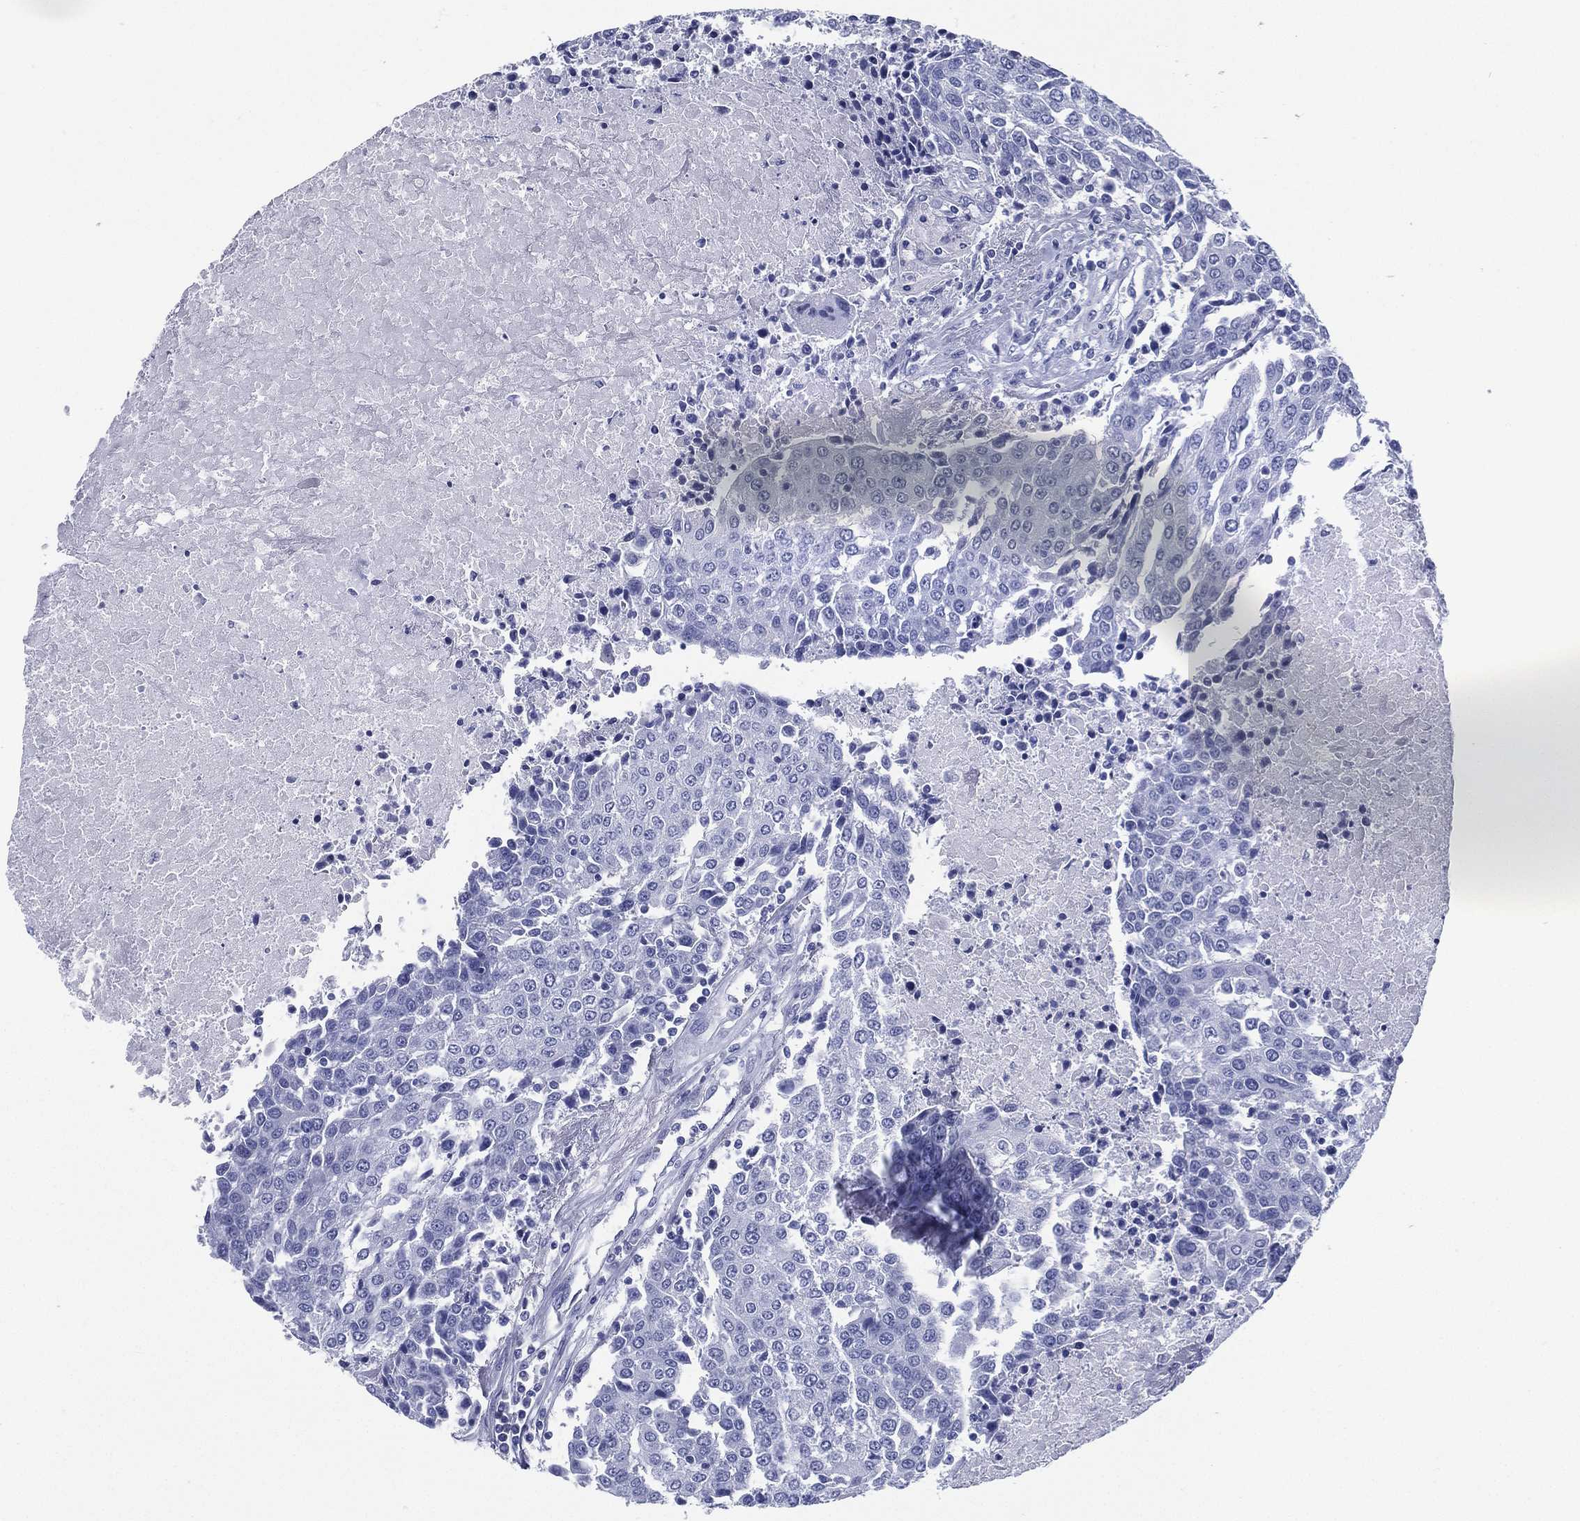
{"staining": {"intensity": "negative", "quantity": "none", "location": "none"}, "tissue": "urothelial cancer", "cell_type": "Tumor cells", "image_type": "cancer", "snomed": [{"axis": "morphology", "description": "Urothelial carcinoma, High grade"}, {"axis": "topography", "description": "Urinary bladder"}], "caption": "IHC of urothelial carcinoma (high-grade) shows no staining in tumor cells.", "gene": "RSPH4A", "patient": {"sex": "female", "age": 85}}